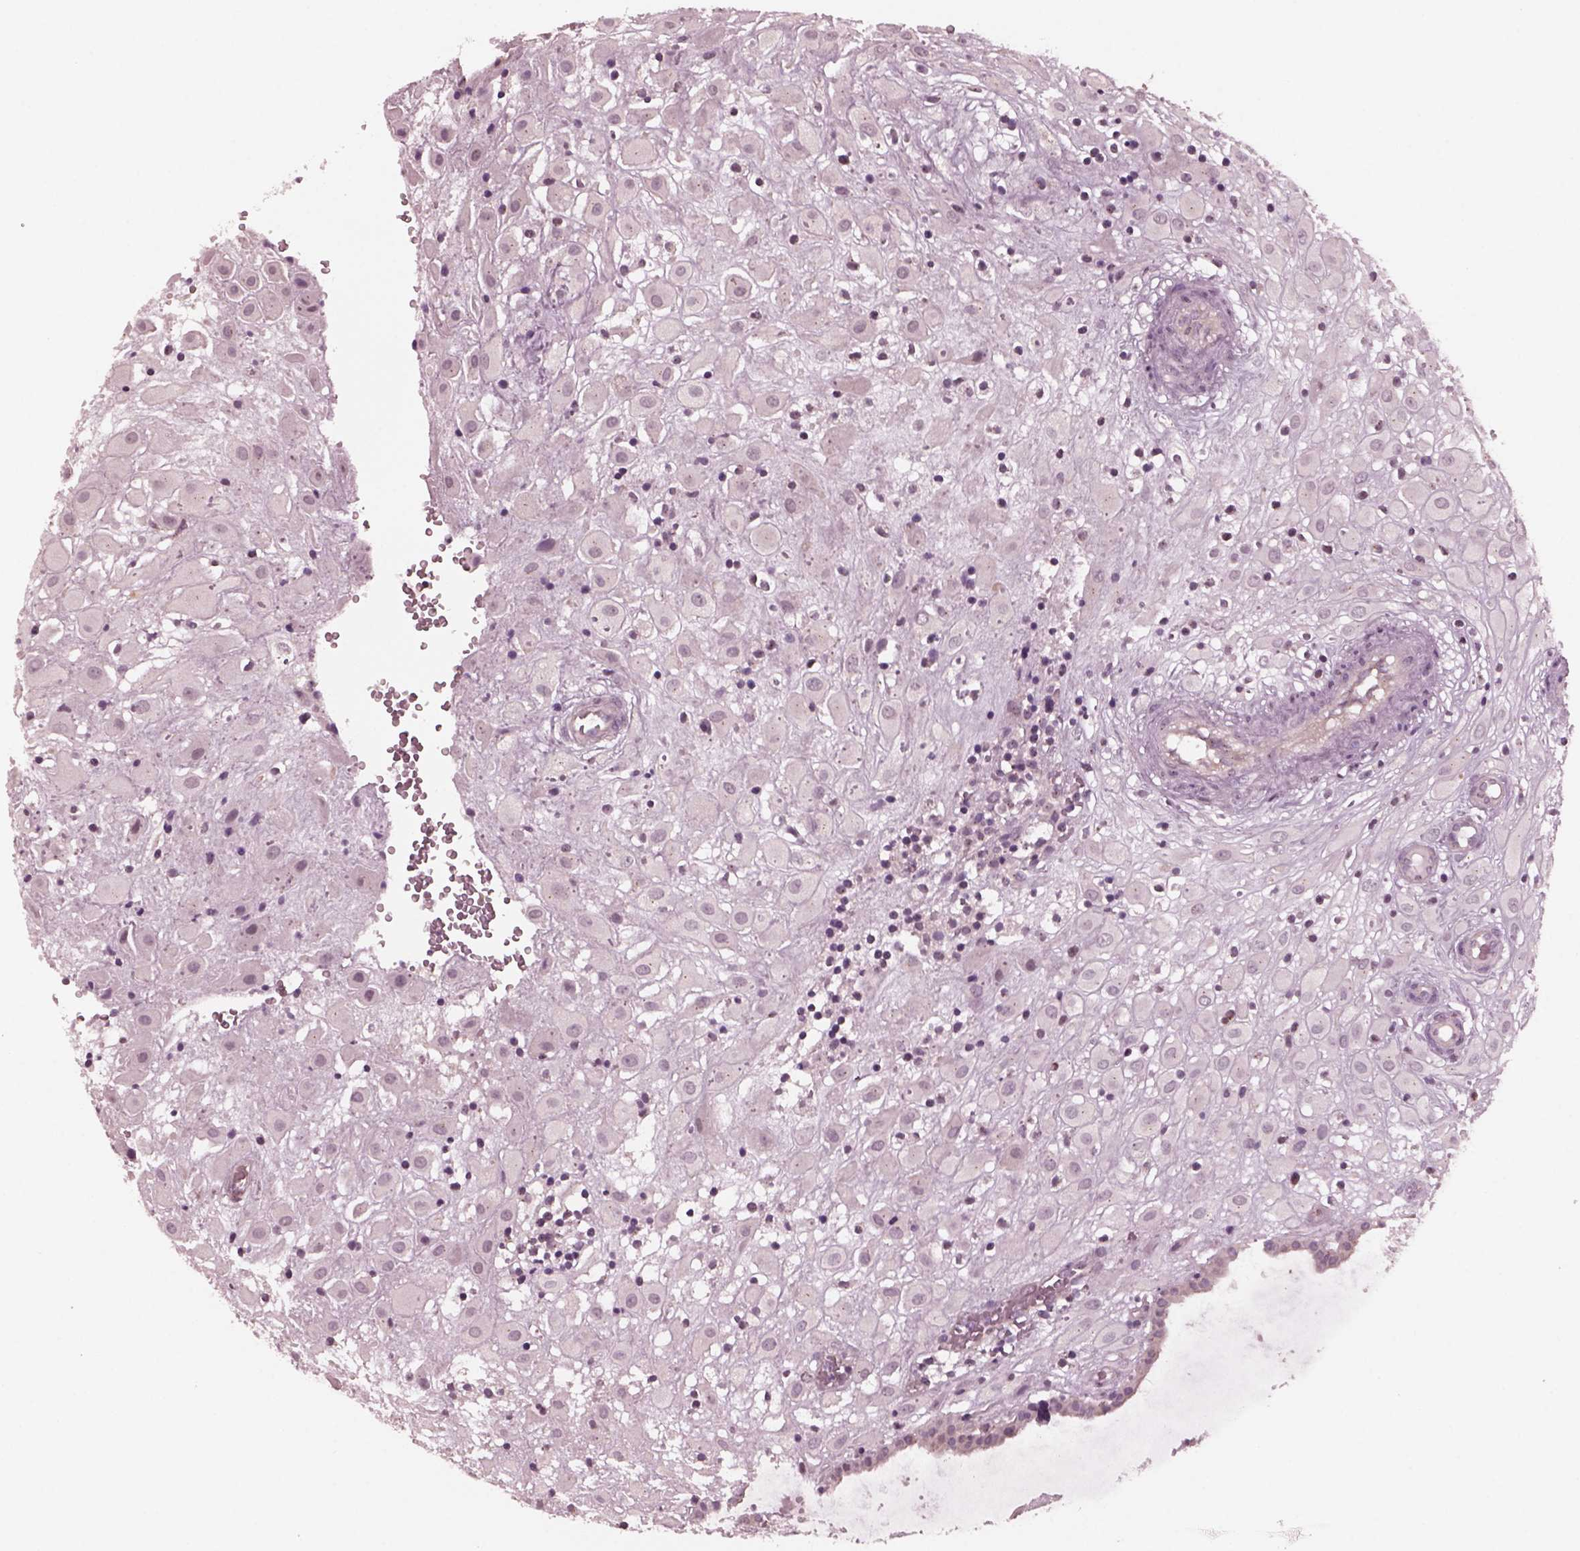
{"staining": {"intensity": "negative", "quantity": "none", "location": "none"}, "tissue": "placenta", "cell_type": "Decidual cells", "image_type": "normal", "snomed": [{"axis": "morphology", "description": "Normal tissue, NOS"}, {"axis": "topography", "description": "Placenta"}], "caption": "An image of human placenta is negative for staining in decidual cells. (Stains: DAB immunohistochemistry with hematoxylin counter stain, Microscopy: brightfield microscopy at high magnification).", "gene": "SAXO1", "patient": {"sex": "female", "age": 24}}